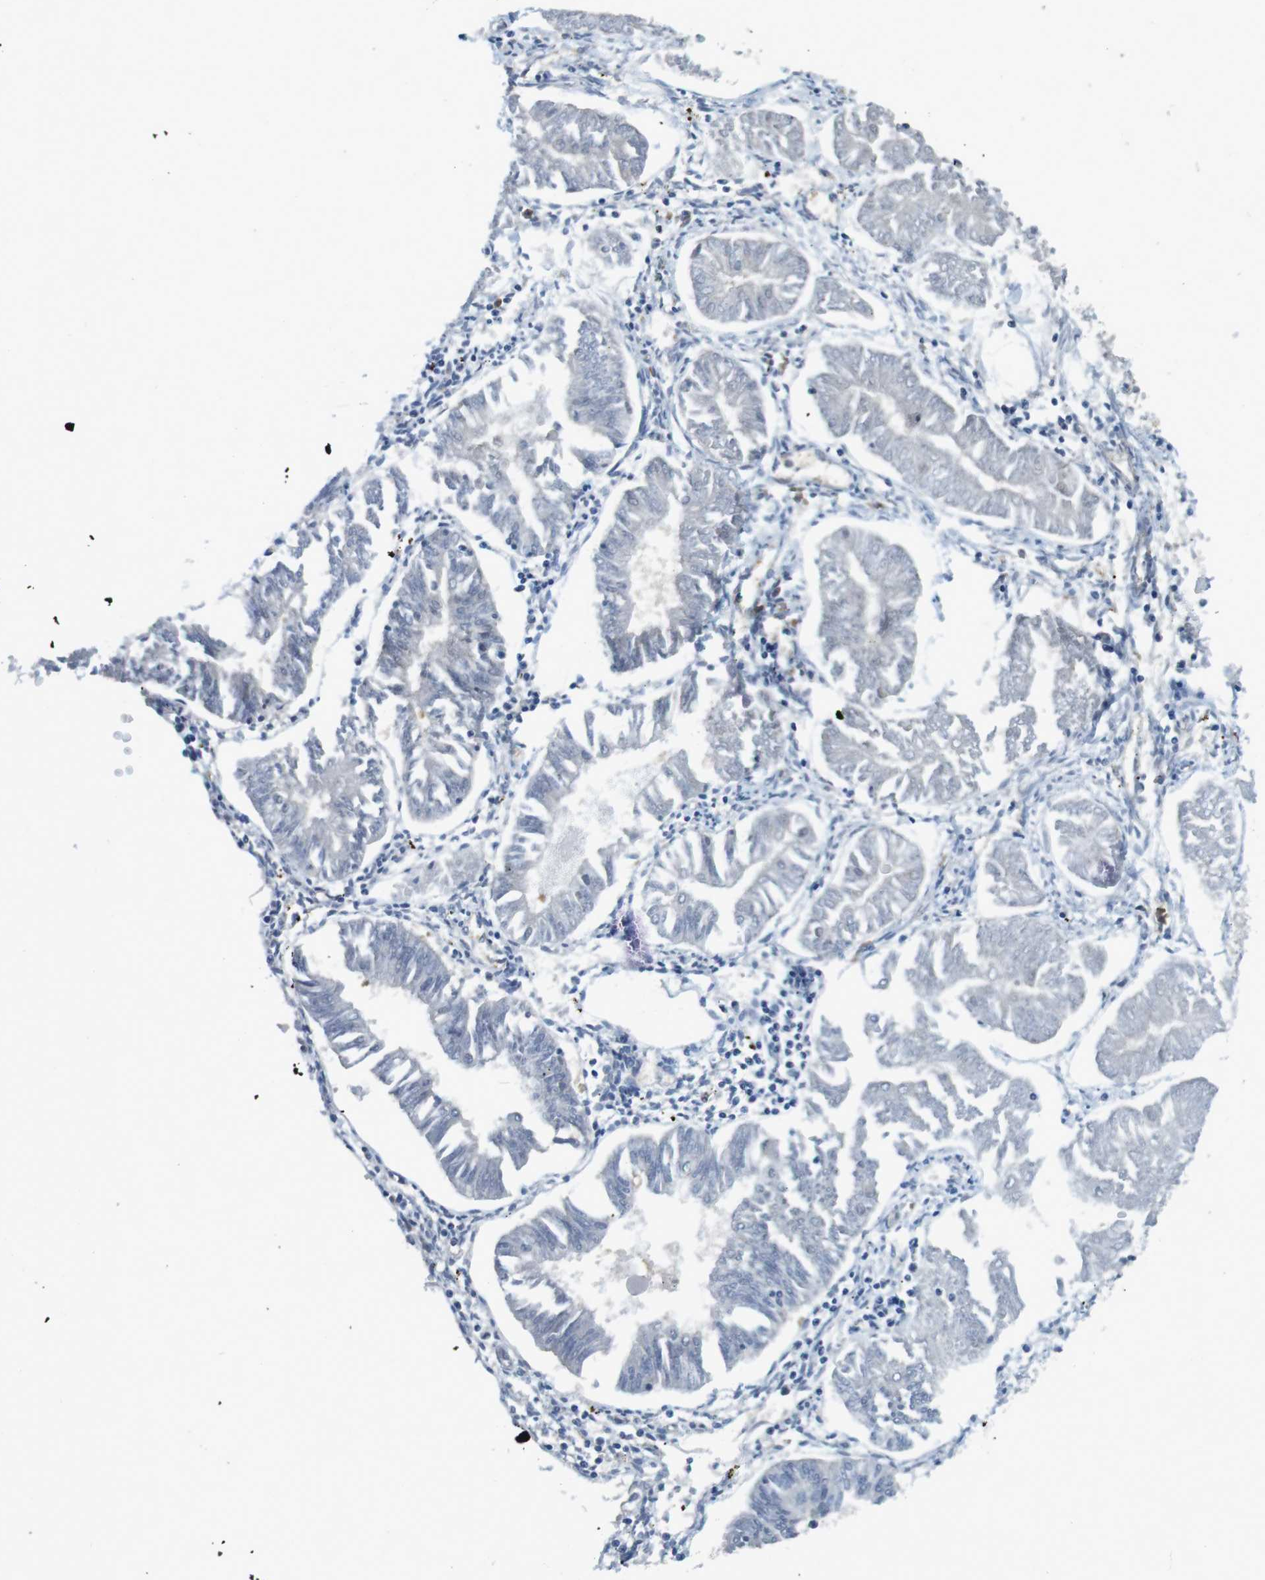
{"staining": {"intensity": "negative", "quantity": "none", "location": "none"}, "tissue": "endometrial cancer", "cell_type": "Tumor cells", "image_type": "cancer", "snomed": [{"axis": "morphology", "description": "Adenocarcinoma, NOS"}, {"axis": "topography", "description": "Endometrium"}], "caption": "Immunohistochemistry (IHC) photomicrograph of endometrial cancer stained for a protein (brown), which reveals no expression in tumor cells.", "gene": "SUGT1", "patient": {"sex": "female", "age": 53}}